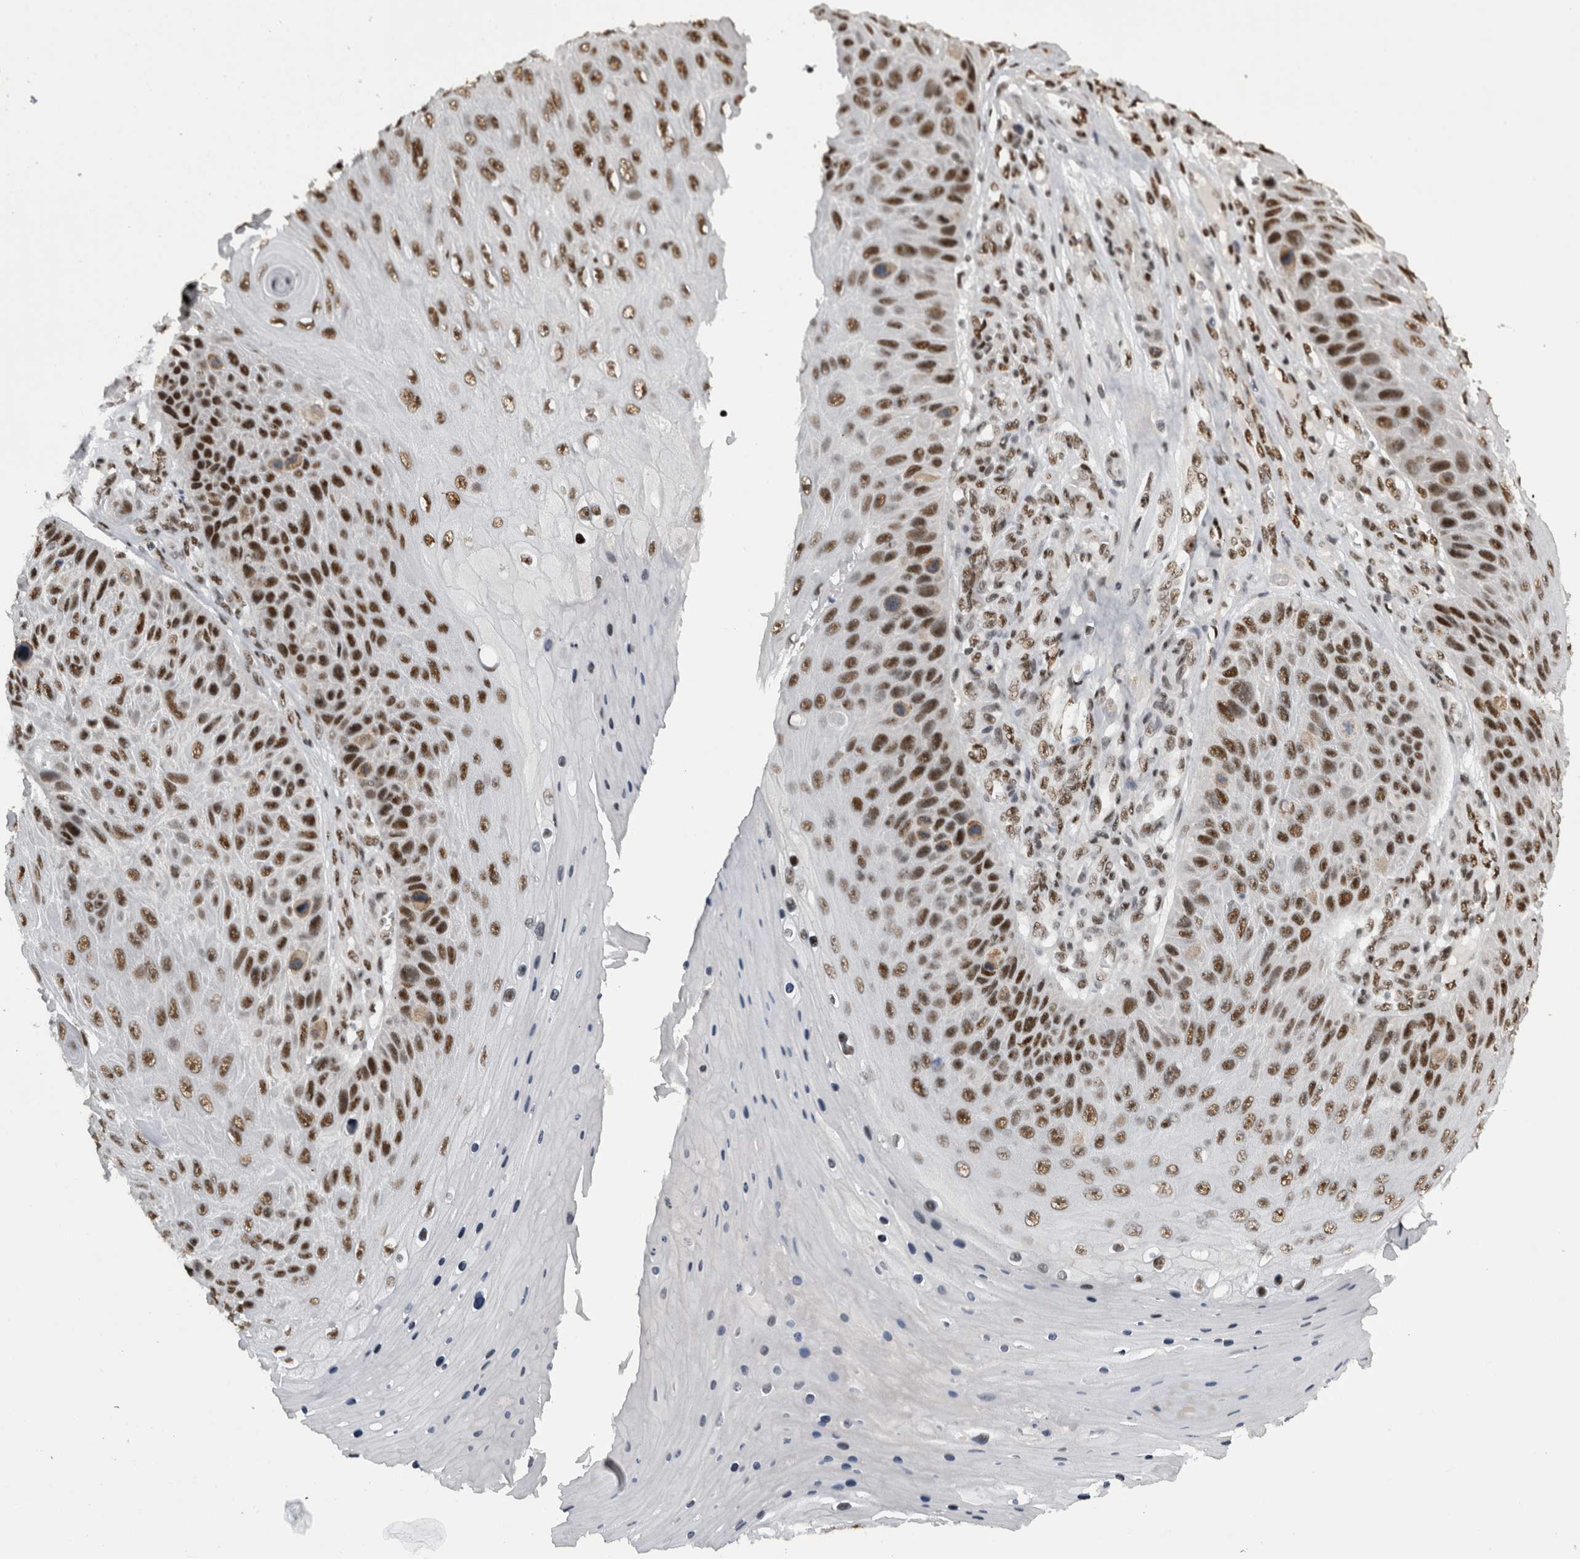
{"staining": {"intensity": "strong", "quantity": ">75%", "location": "nuclear"}, "tissue": "skin cancer", "cell_type": "Tumor cells", "image_type": "cancer", "snomed": [{"axis": "morphology", "description": "Squamous cell carcinoma, NOS"}, {"axis": "topography", "description": "Skin"}], "caption": "Skin cancer tissue reveals strong nuclear expression in approximately >75% of tumor cells The protein of interest is stained brown, and the nuclei are stained in blue (DAB IHC with brightfield microscopy, high magnification).", "gene": "ZSCAN2", "patient": {"sex": "female", "age": 88}}